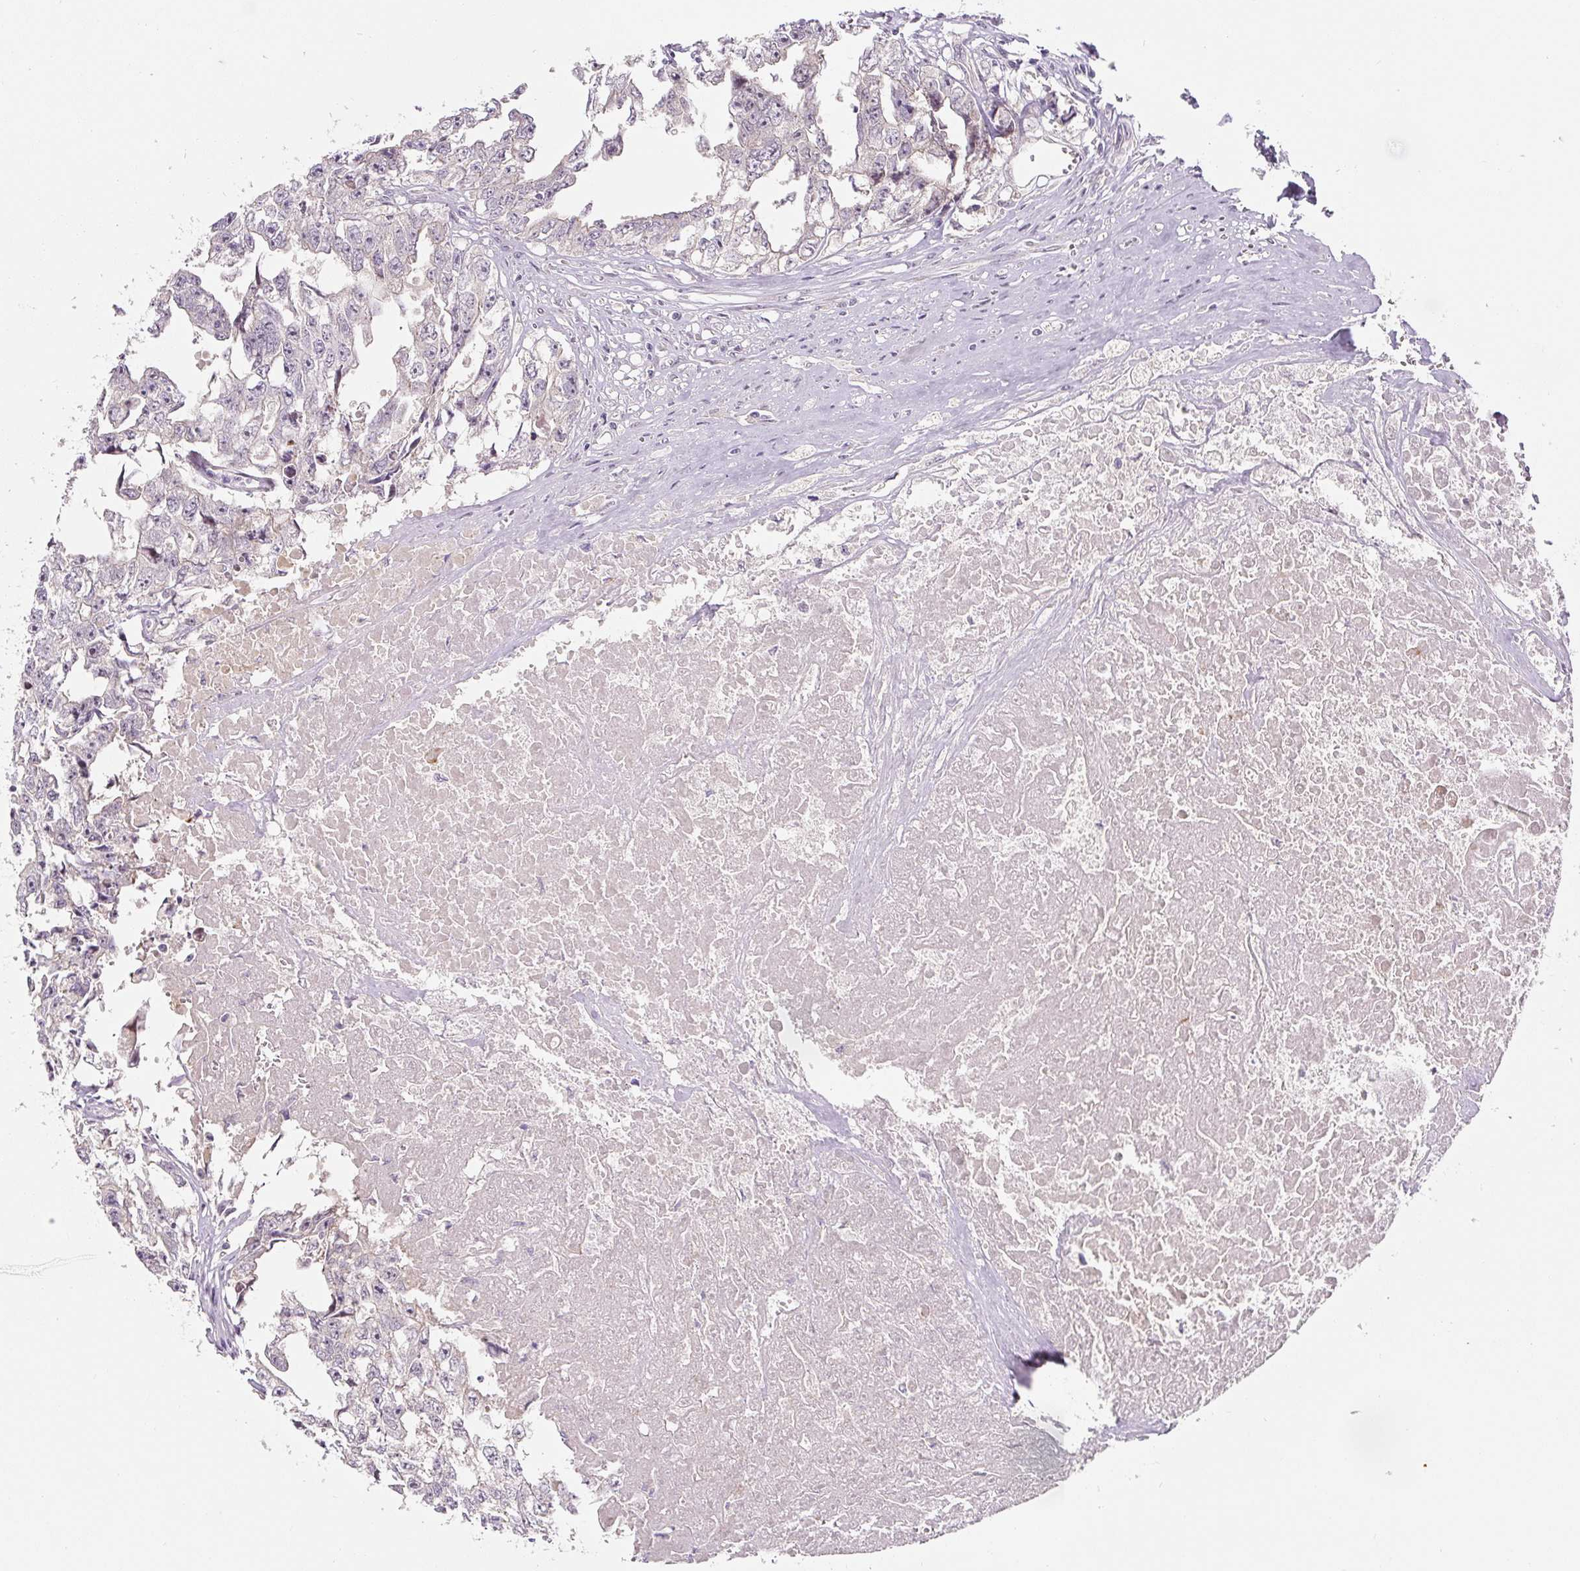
{"staining": {"intensity": "negative", "quantity": "none", "location": "none"}, "tissue": "testis cancer", "cell_type": "Tumor cells", "image_type": "cancer", "snomed": [{"axis": "morphology", "description": "Seminoma, NOS"}, {"axis": "morphology", "description": "Carcinoma, Embryonal, NOS"}, {"axis": "topography", "description": "Testis"}], "caption": "A photomicrograph of testis cancer stained for a protein displays no brown staining in tumor cells.", "gene": "PWWP3B", "patient": {"sex": "male", "age": 43}}